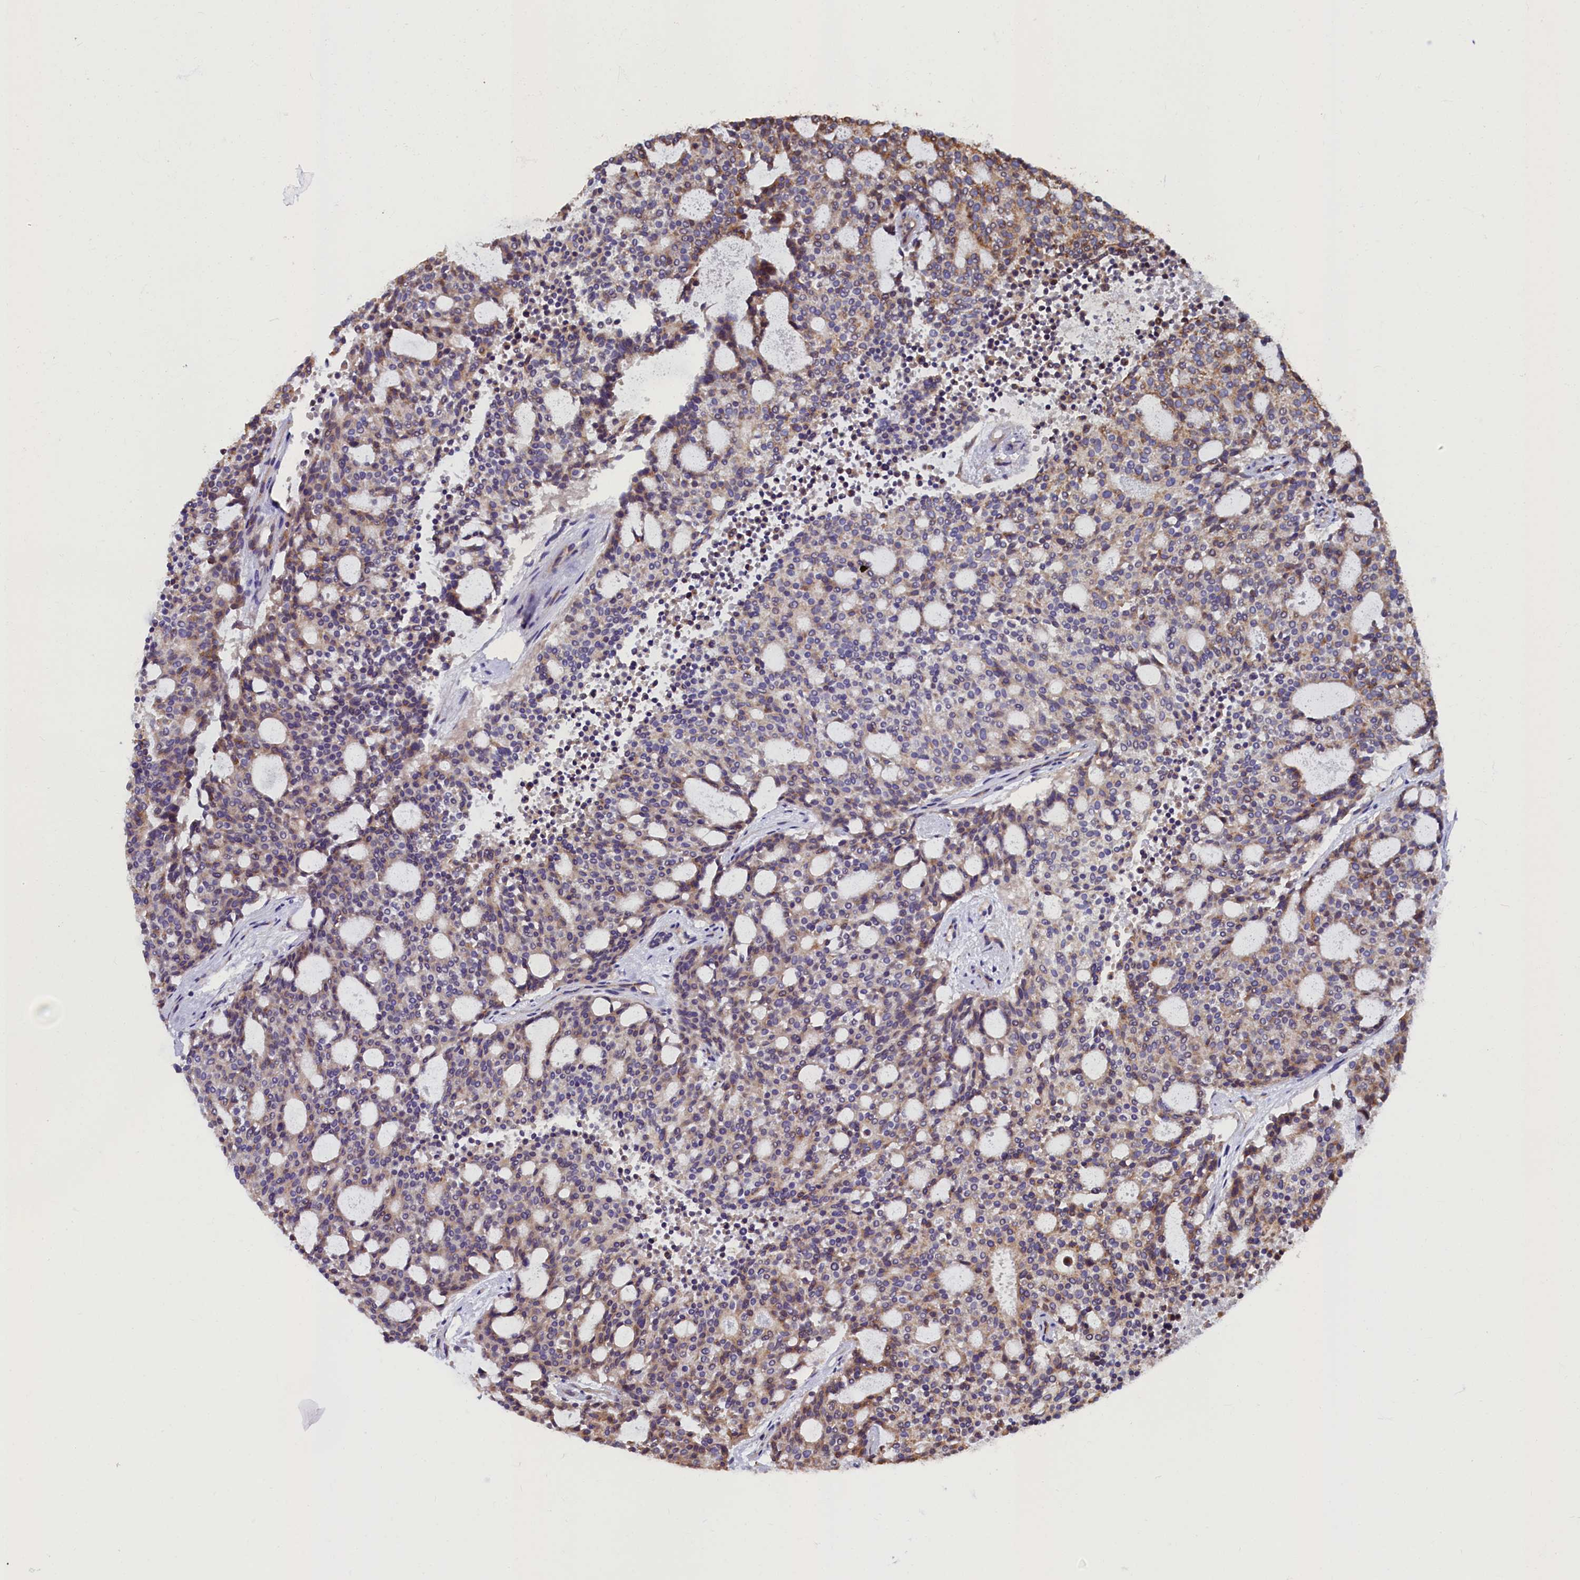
{"staining": {"intensity": "moderate", "quantity": "25%-75%", "location": "cytoplasmic/membranous"}, "tissue": "carcinoid", "cell_type": "Tumor cells", "image_type": "cancer", "snomed": [{"axis": "morphology", "description": "Carcinoid, malignant, NOS"}, {"axis": "topography", "description": "Pancreas"}], "caption": "Human malignant carcinoid stained with a protein marker shows moderate staining in tumor cells.", "gene": "TMEM181", "patient": {"sex": "female", "age": 54}}